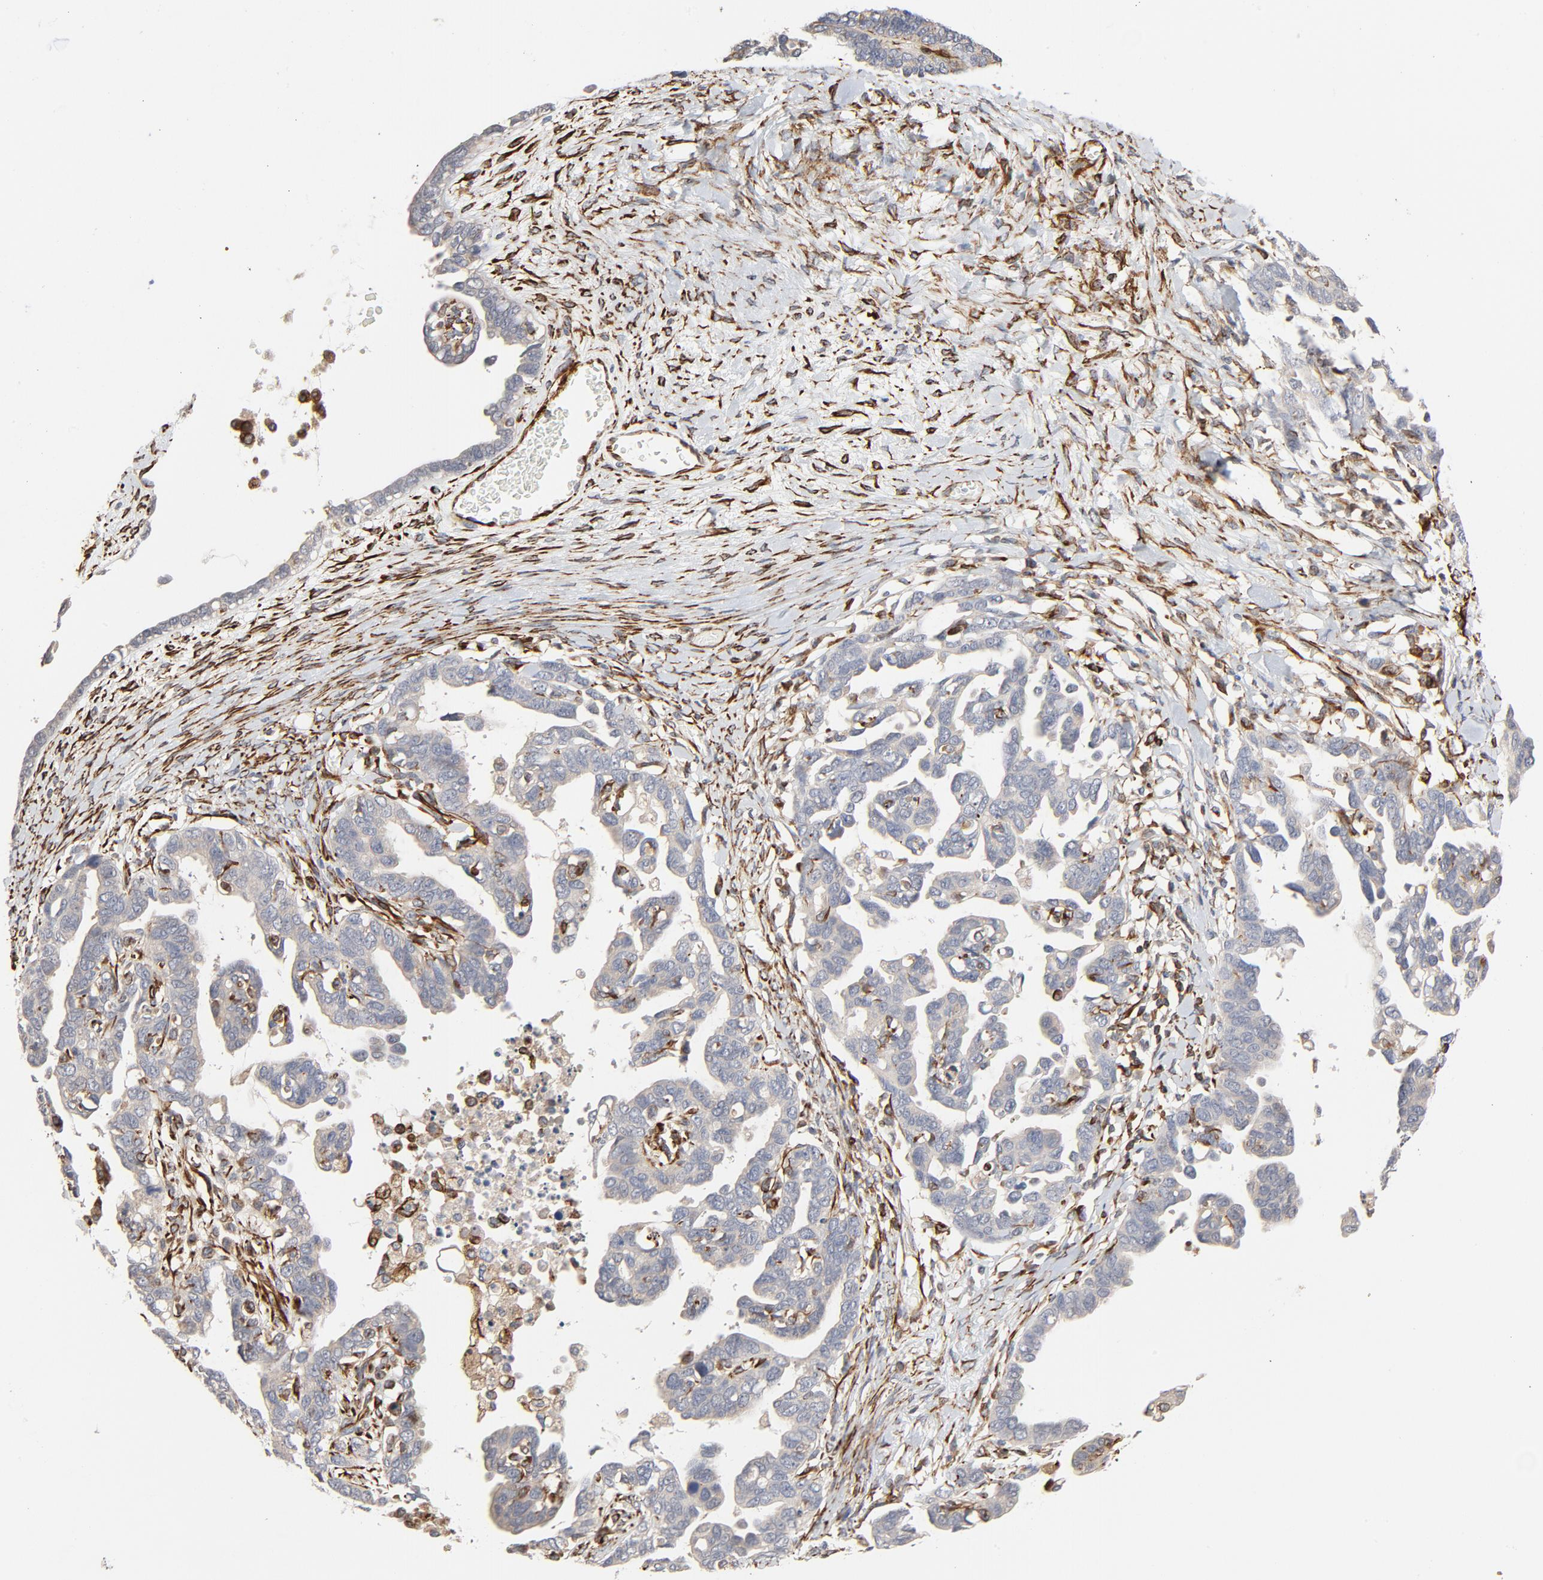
{"staining": {"intensity": "weak", "quantity": "25%-75%", "location": "cytoplasmic/membranous"}, "tissue": "ovarian cancer", "cell_type": "Tumor cells", "image_type": "cancer", "snomed": [{"axis": "morphology", "description": "Cystadenocarcinoma, serous, NOS"}, {"axis": "topography", "description": "Ovary"}], "caption": "Human ovarian serous cystadenocarcinoma stained with a brown dye shows weak cytoplasmic/membranous positive expression in about 25%-75% of tumor cells.", "gene": "FAM118A", "patient": {"sex": "female", "age": 69}}